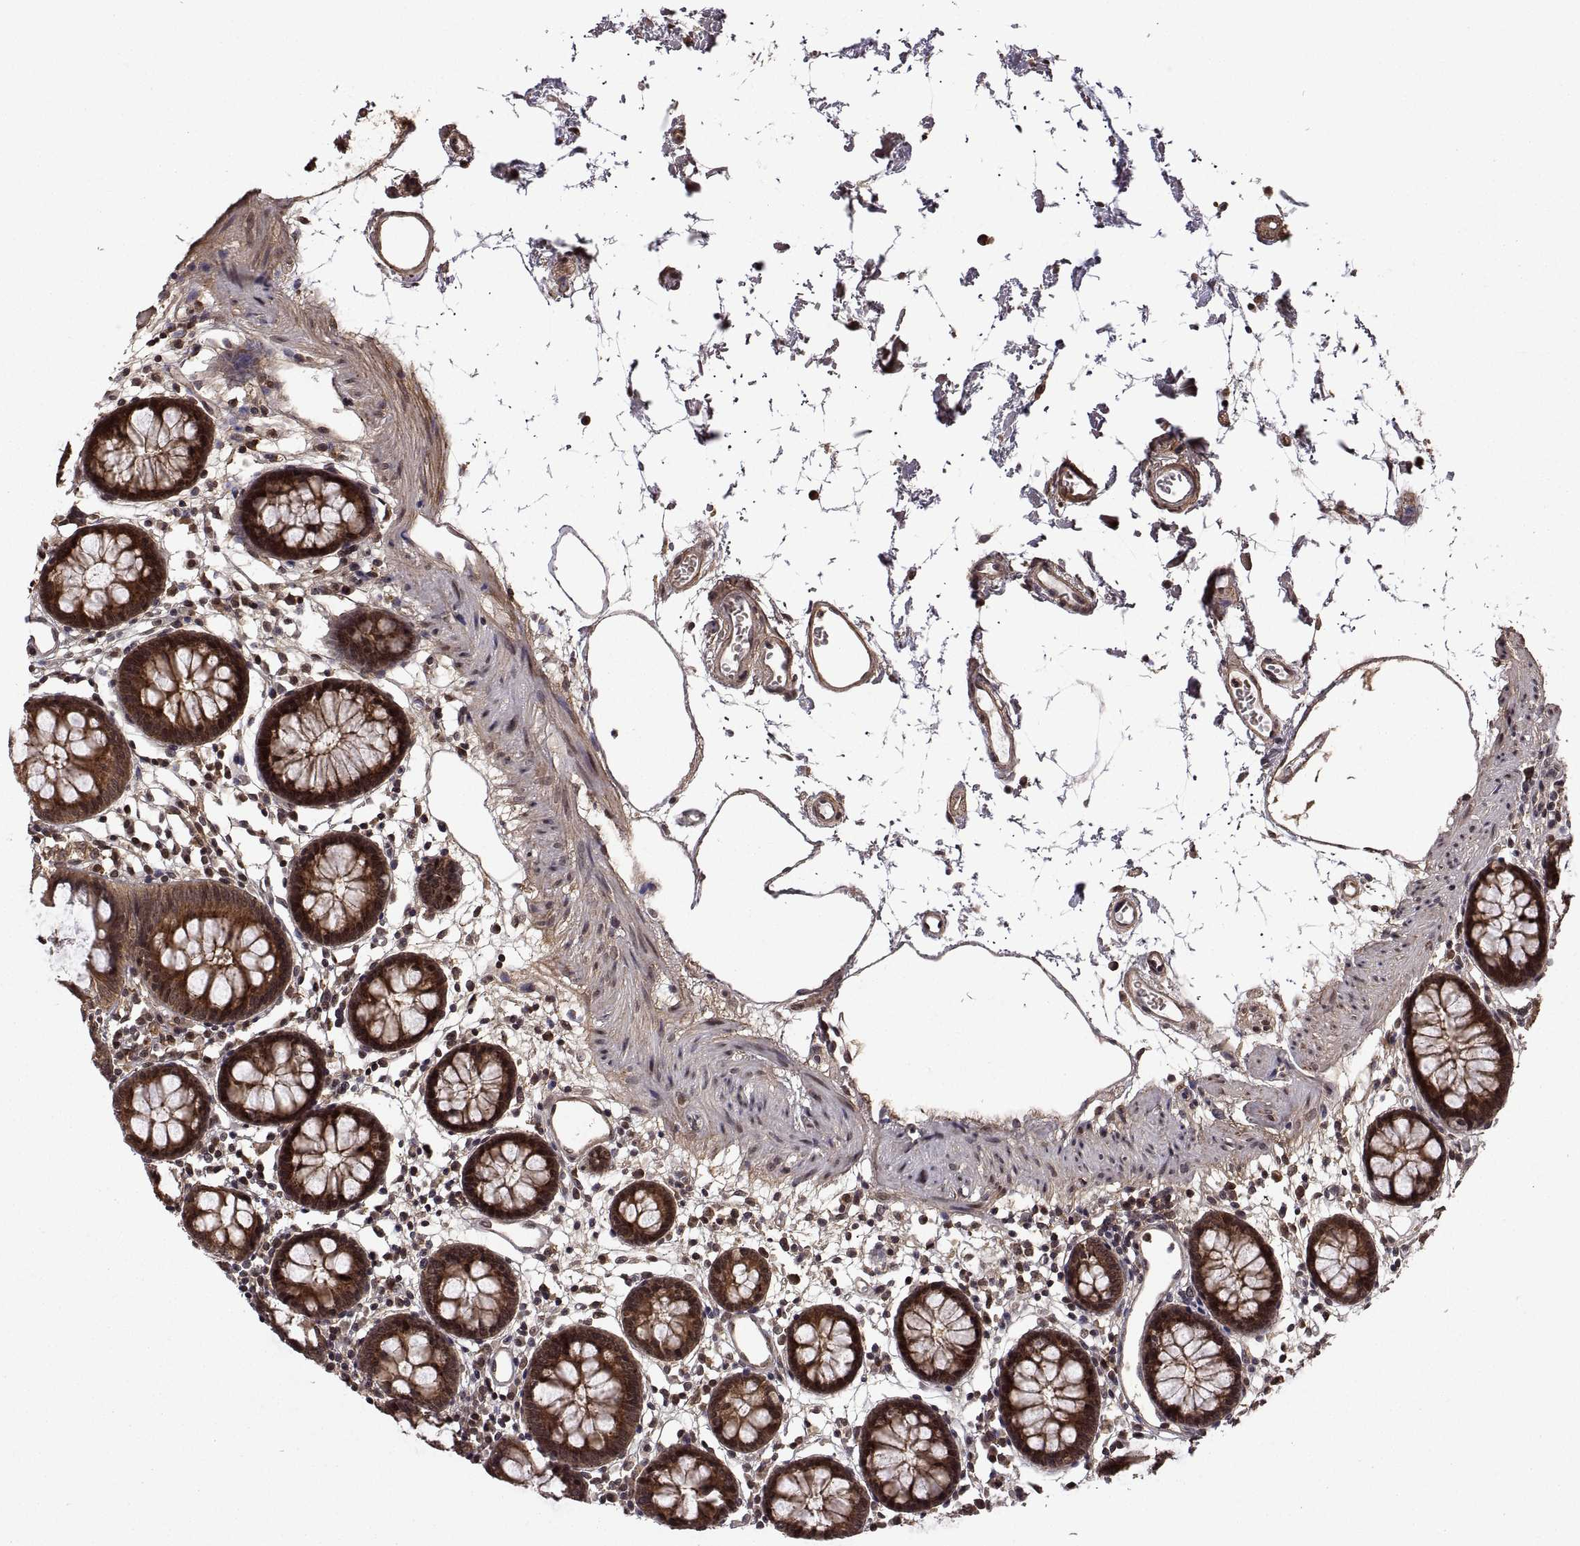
{"staining": {"intensity": "moderate", "quantity": "25%-75%", "location": "cytoplasmic/membranous"}, "tissue": "colon", "cell_type": "Endothelial cells", "image_type": "normal", "snomed": [{"axis": "morphology", "description": "Normal tissue, NOS"}, {"axis": "topography", "description": "Colon"}], "caption": "Immunohistochemical staining of benign human colon exhibits 25%-75% levels of moderate cytoplasmic/membranous protein staining in about 25%-75% of endothelial cells. The protein is stained brown, and the nuclei are stained in blue (DAB IHC with brightfield microscopy, high magnification).", "gene": "ZNRF2", "patient": {"sex": "female", "age": 84}}